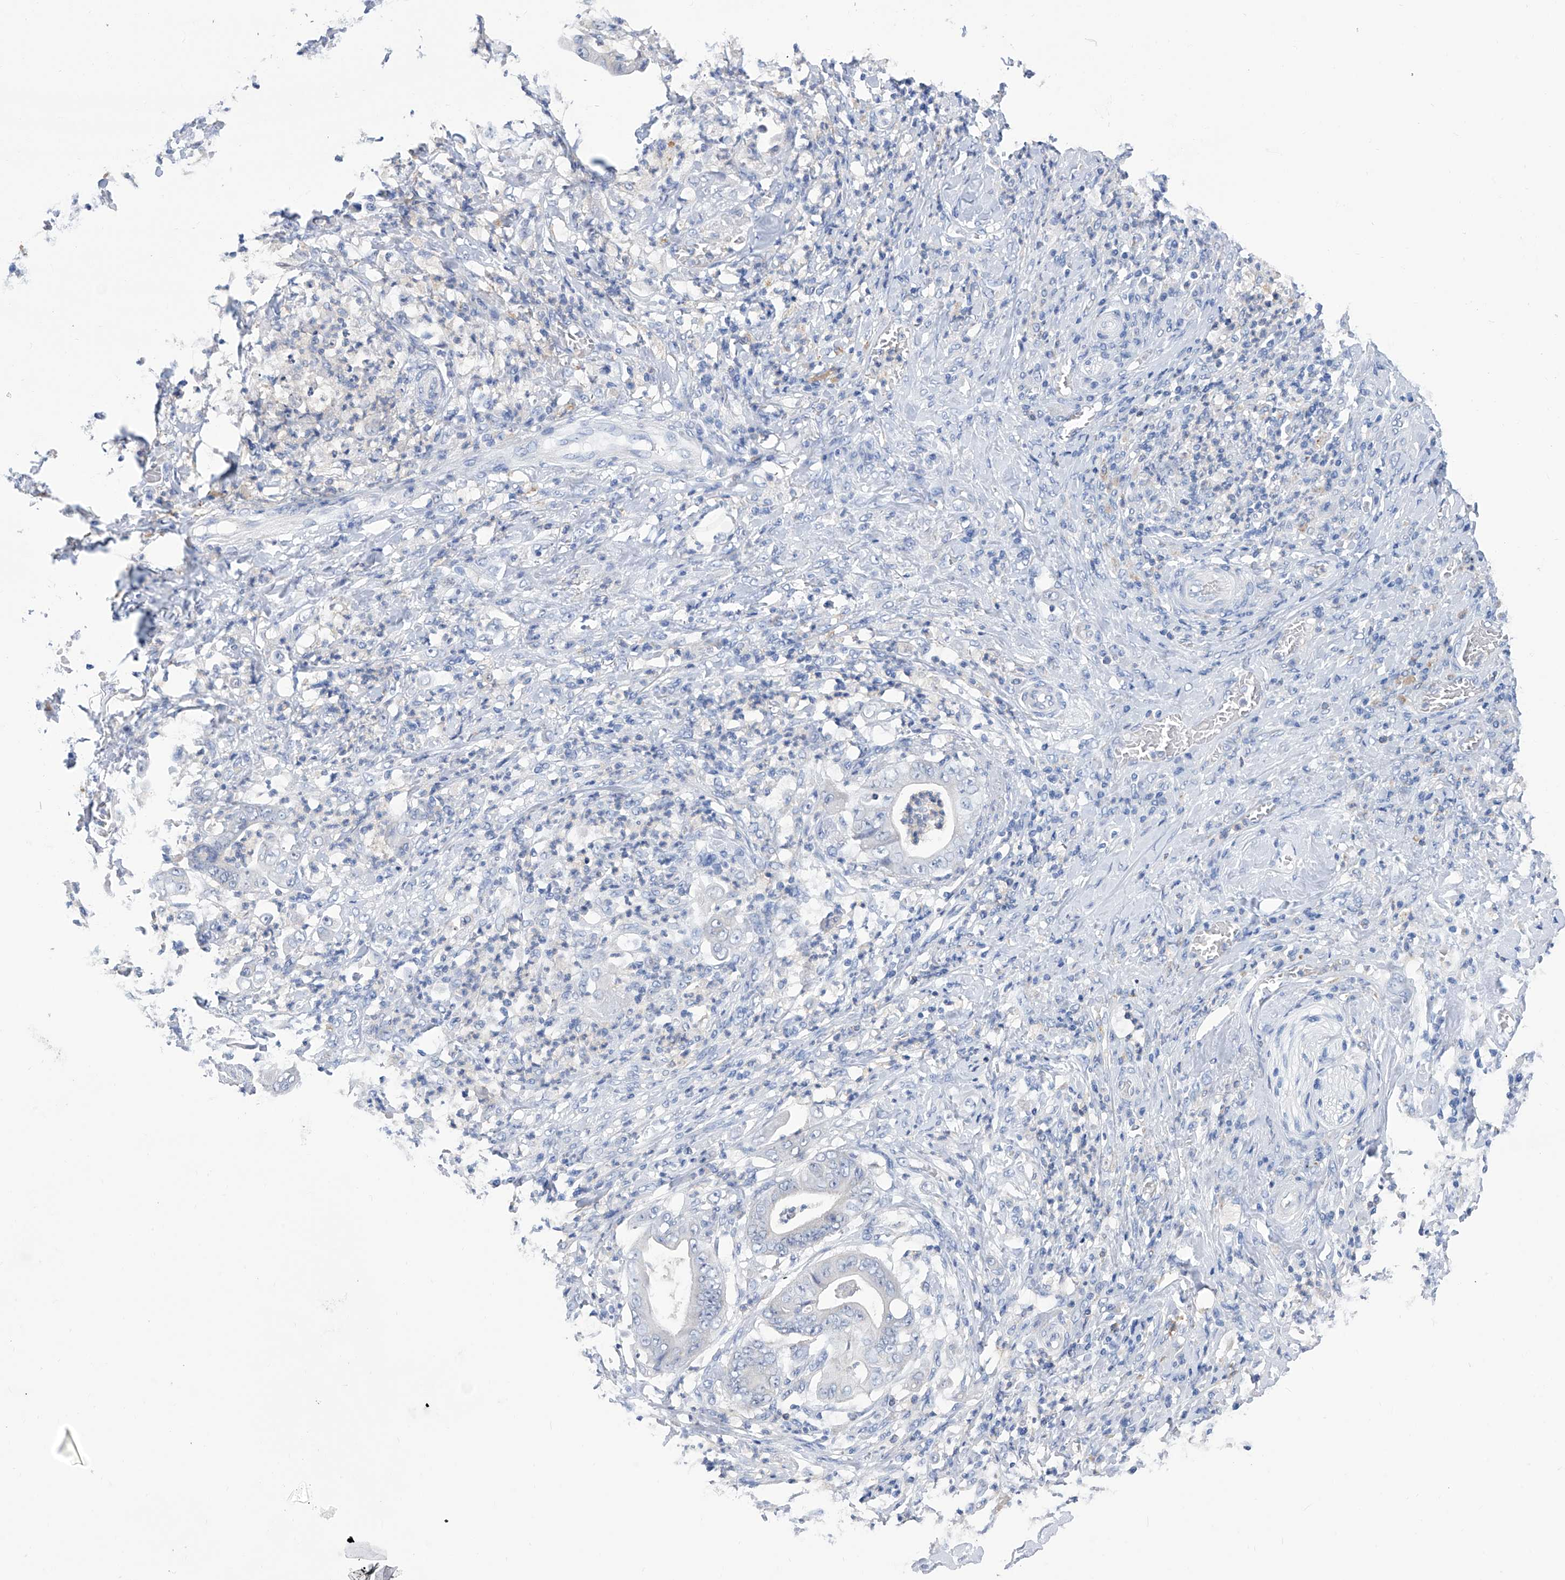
{"staining": {"intensity": "negative", "quantity": "none", "location": "none"}, "tissue": "stomach cancer", "cell_type": "Tumor cells", "image_type": "cancer", "snomed": [{"axis": "morphology", "description": "Adenocarcinoma, NOS"}, {"axis": "topography", "description": "Stomach"}], "caption": "An IHC histopathology image of stomach cancer (adenocarcinoma) is shown. There is no staining in tumor cells of stomach cancer (adenocarcinoma). (DAB (3,3'-diaminobenzidine) immunohistochemistry with hematoxylin counter stain).", "gene": "IMPA2", "patient": {"sex": "female", "age": 73}}